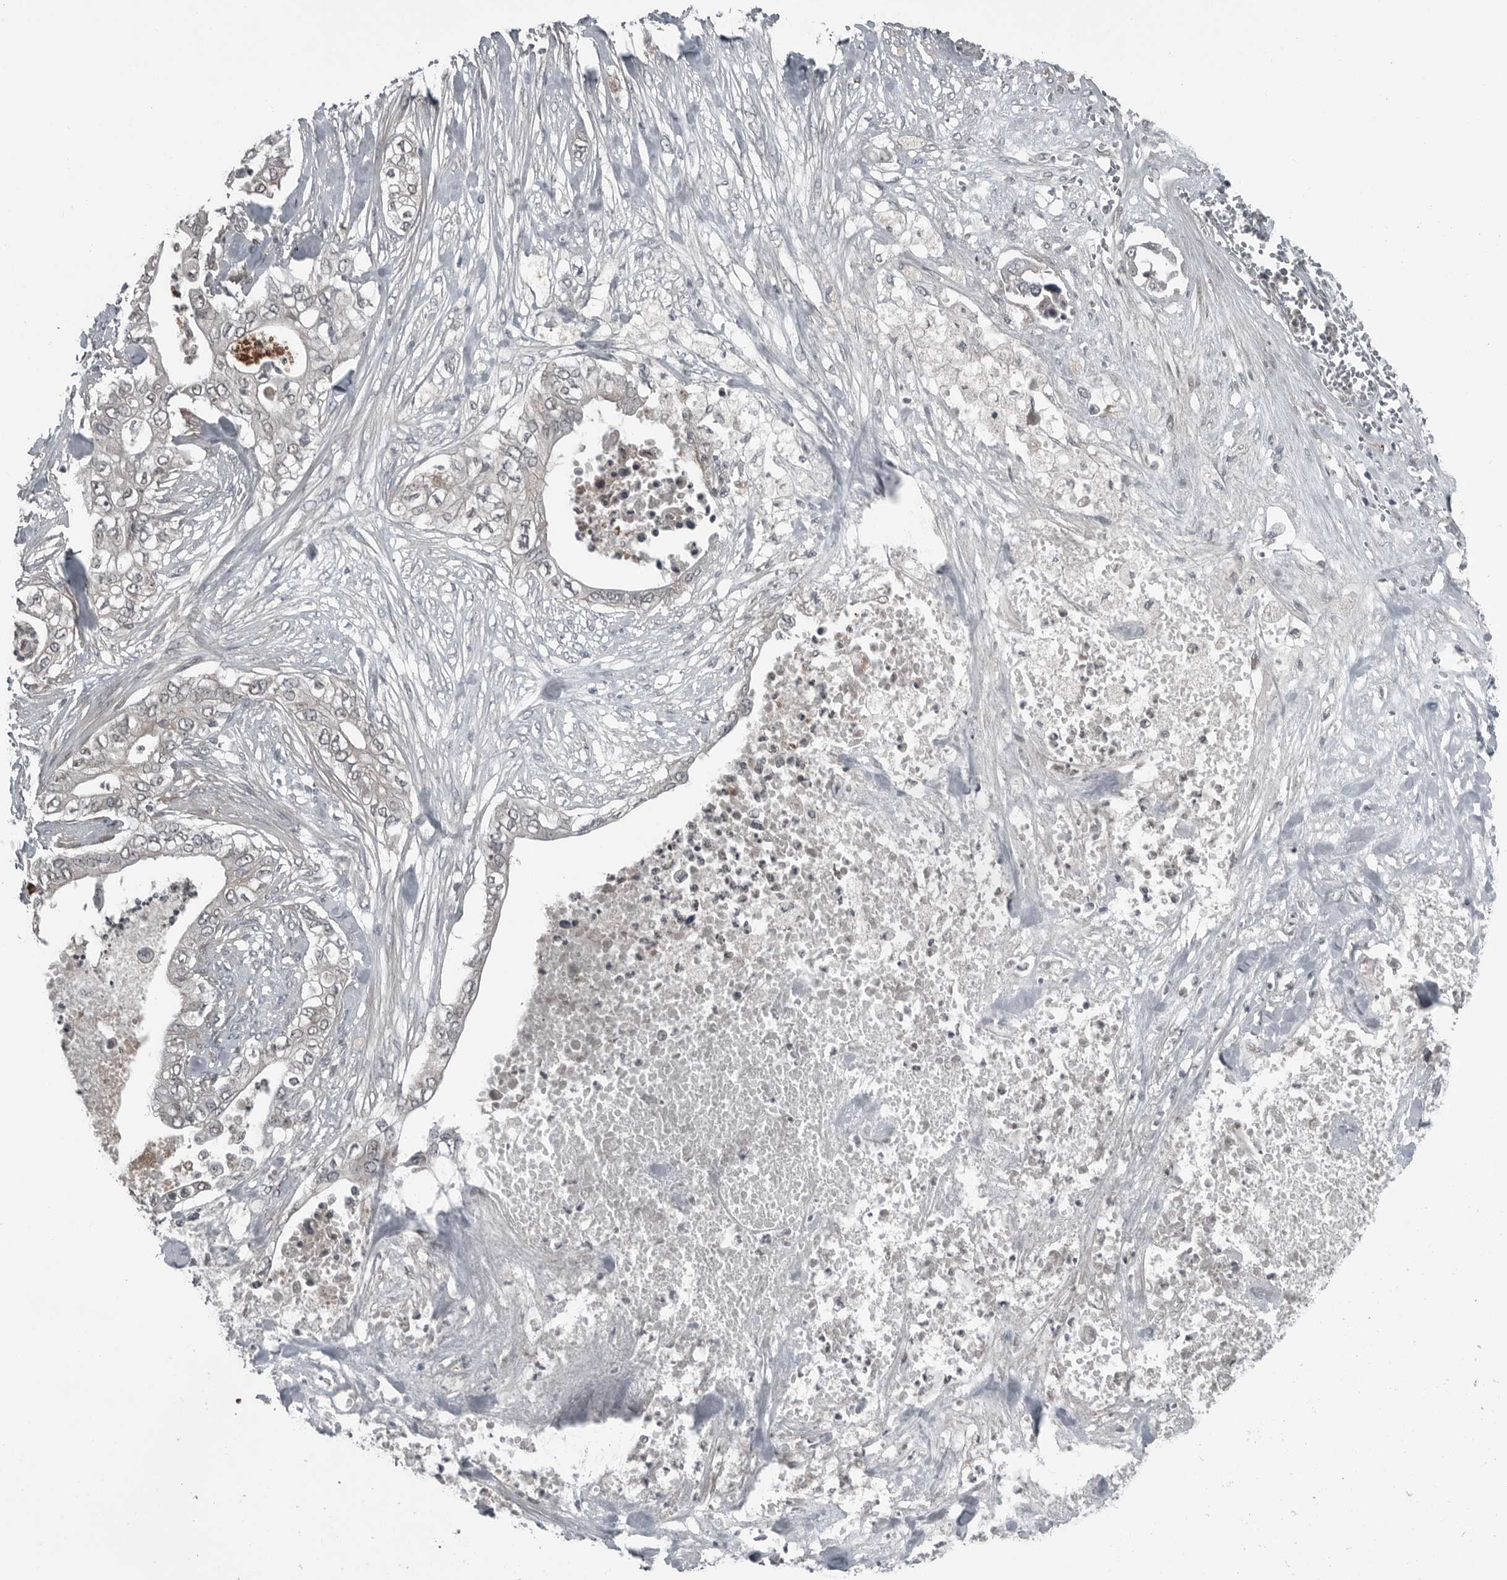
{"staining": {"intensity": "negative", "quantity": "none", "location": "none"}, "tissue": "pancreatic cancer", "cell_type": "Tumor cells", "image_type": "cancer", "snomed": [{"axis": "morphology", "description": "Adenocarcinoma, NOS"}, {"axis": "topography", "description": "Pancreas"}], "caption": "High magnification brightfield microscopy of pancreatic cancer (adenocarcinoma) stained with DAB (3,3'-diaminobenzidine) (brown) and counterstained with hematoxylin (blue): tumor cells show no significant staining.", "gene": "GAK", "patient": {"sex": "female", "age": 78}}